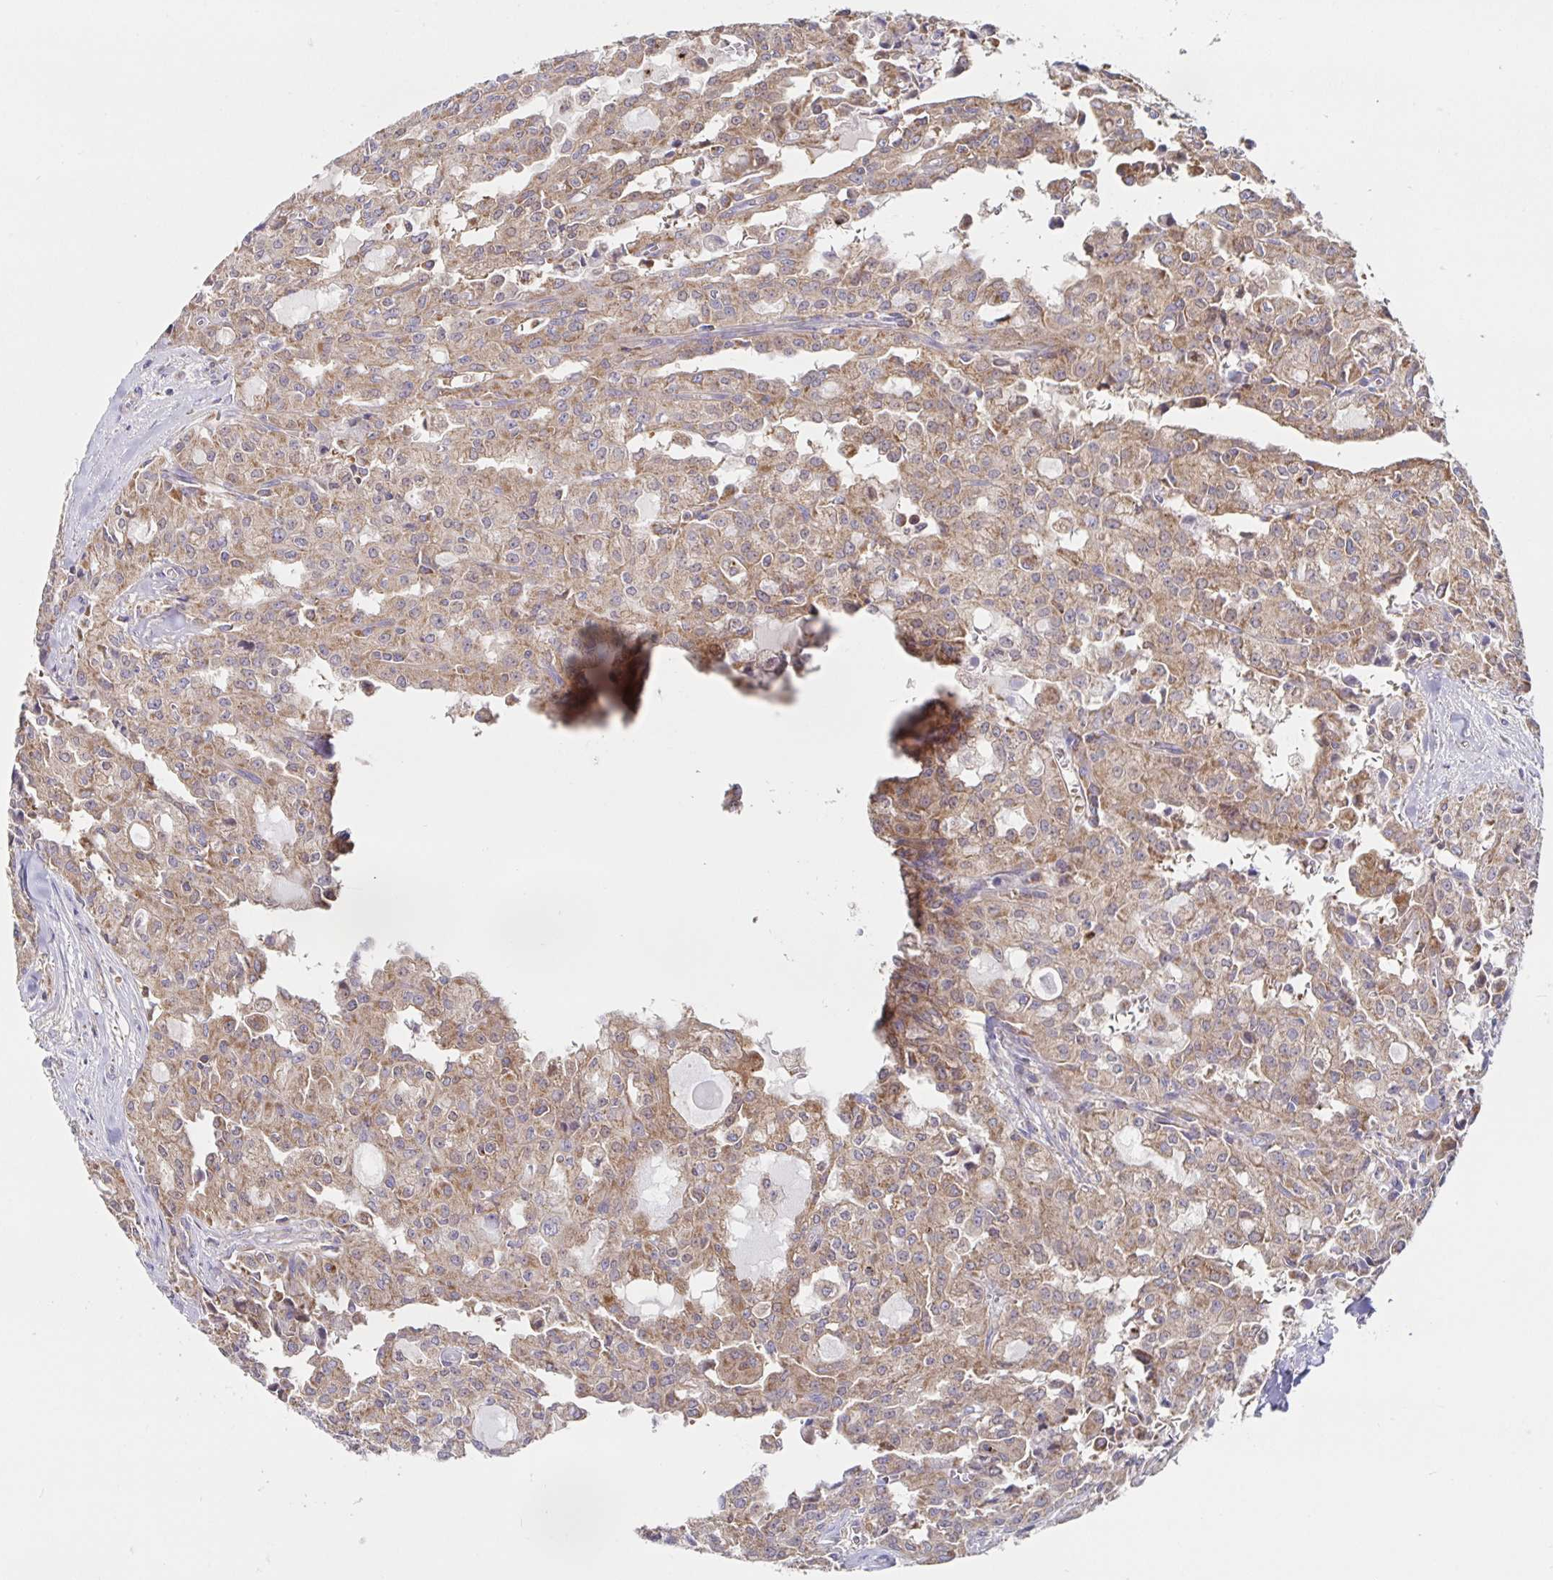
{"staining": {"intensity": "moderate", "quantity": ">75%", "location": "cytoplasmic/membranous"}, "tissue": "head and neck cancer", "cell_type": "Tumor cells", "image_type": "cancer", "snomed": [{"axis": "morphology", "description": "Adenocarcinoma, NOS"}, {"axis": "topography", "description": "Head-Neck"}], "caption": "Head and neck cancer (adenocarcinoma) stained with DAB (3,3'-diaminobenzidine) immunohistochemistry demonstrates medium levels of moderate cytoplasmic/membranous staining in approximately >75% of tumor cells.", "gene": "PRDX3", "patient": {"sex": "male", "age": 64}}